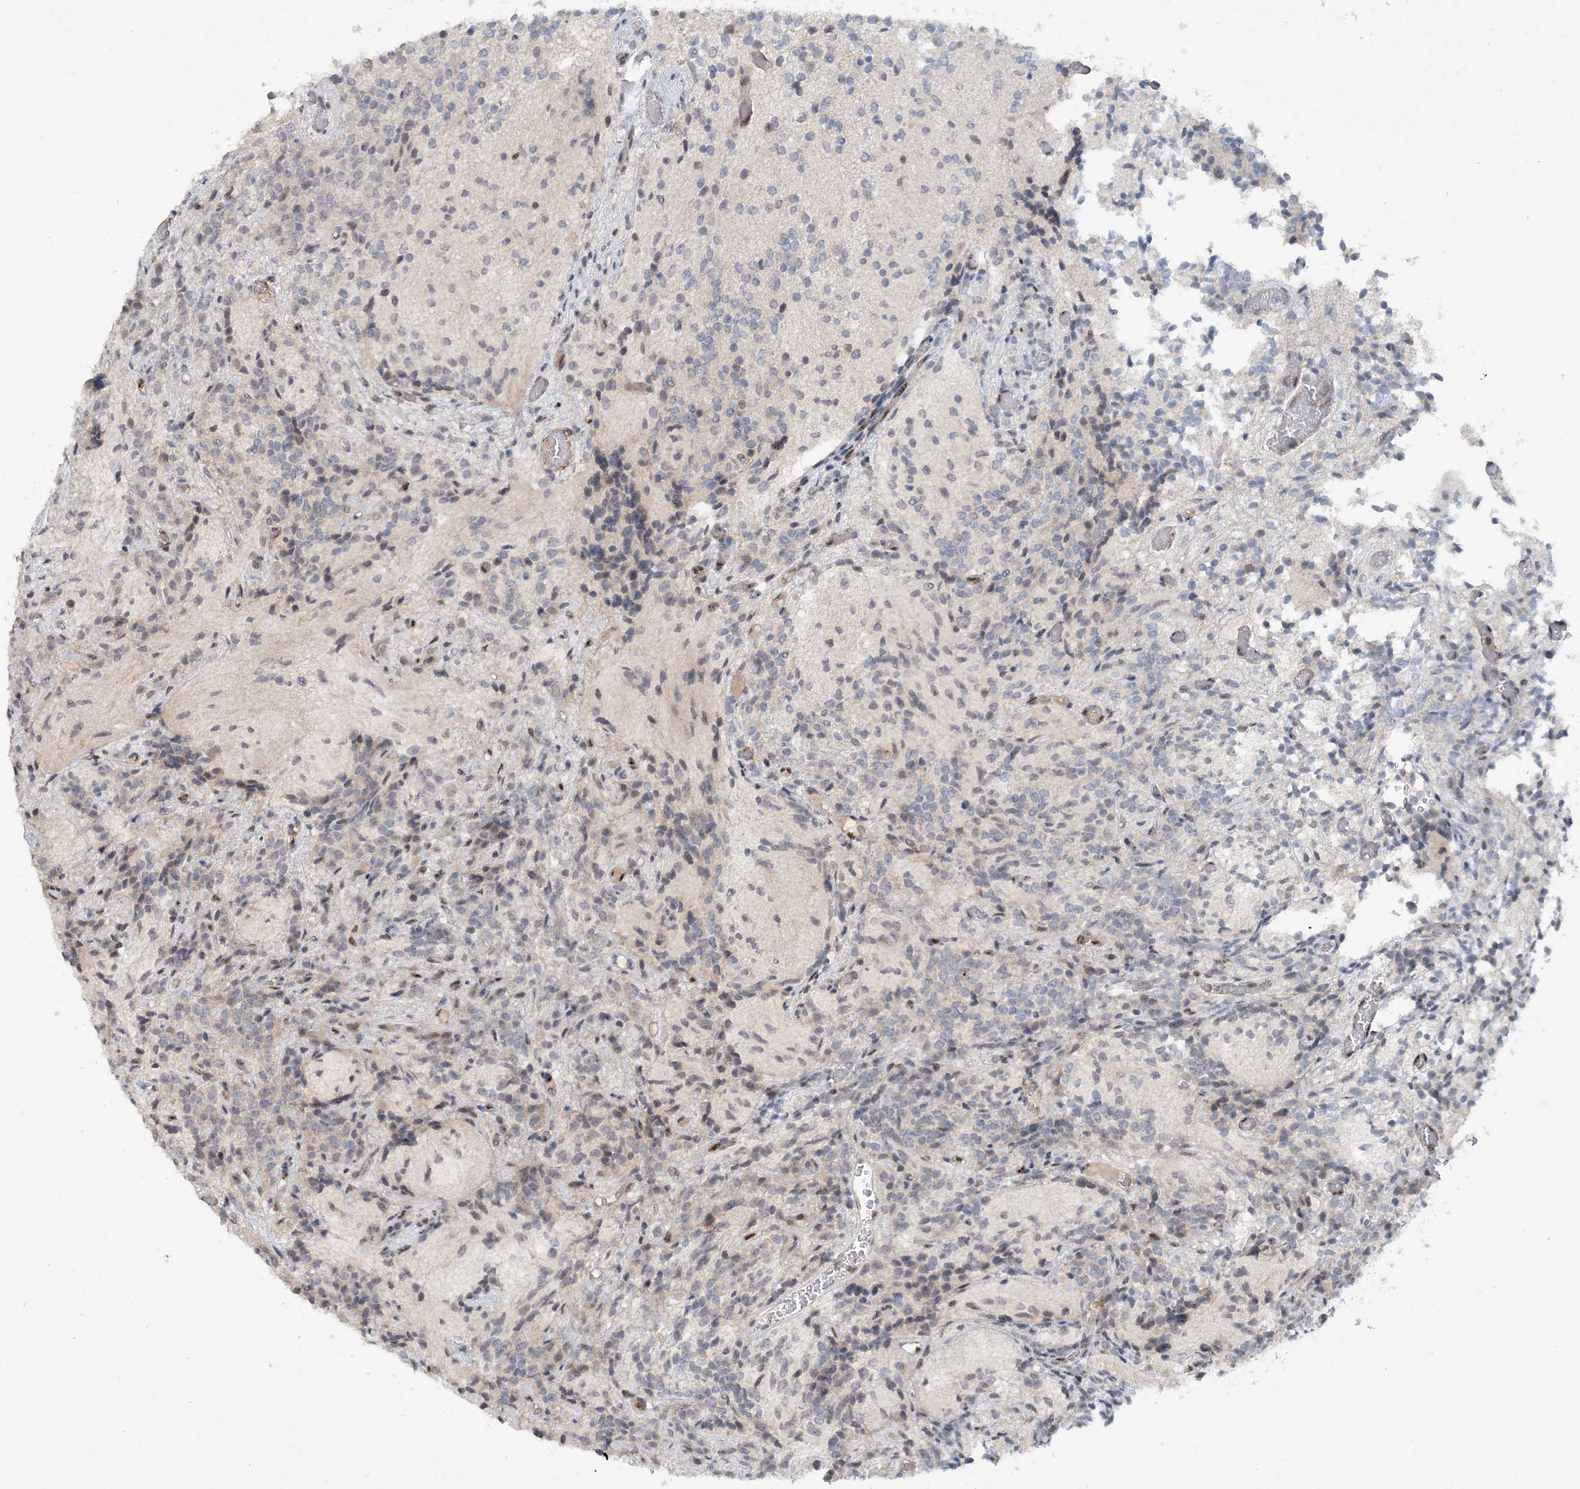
{"staining": {"intensity": "negative", "quantity": "none", "location": "none"}, "tissue": "glioma", "cell_type": "Tumor cells", "image_type": "cancer", "snomed": [{"axis": "morphology", "description": "Glioma, malignant, Low grade"}, {"axis": "topography", "description": "Brain"}], "caption": "Photomicrograph shows no protein staining in tumor cells of glioma tissue.", "gene": "GIN1", "patient": {"sex": "female", "age": 1}}